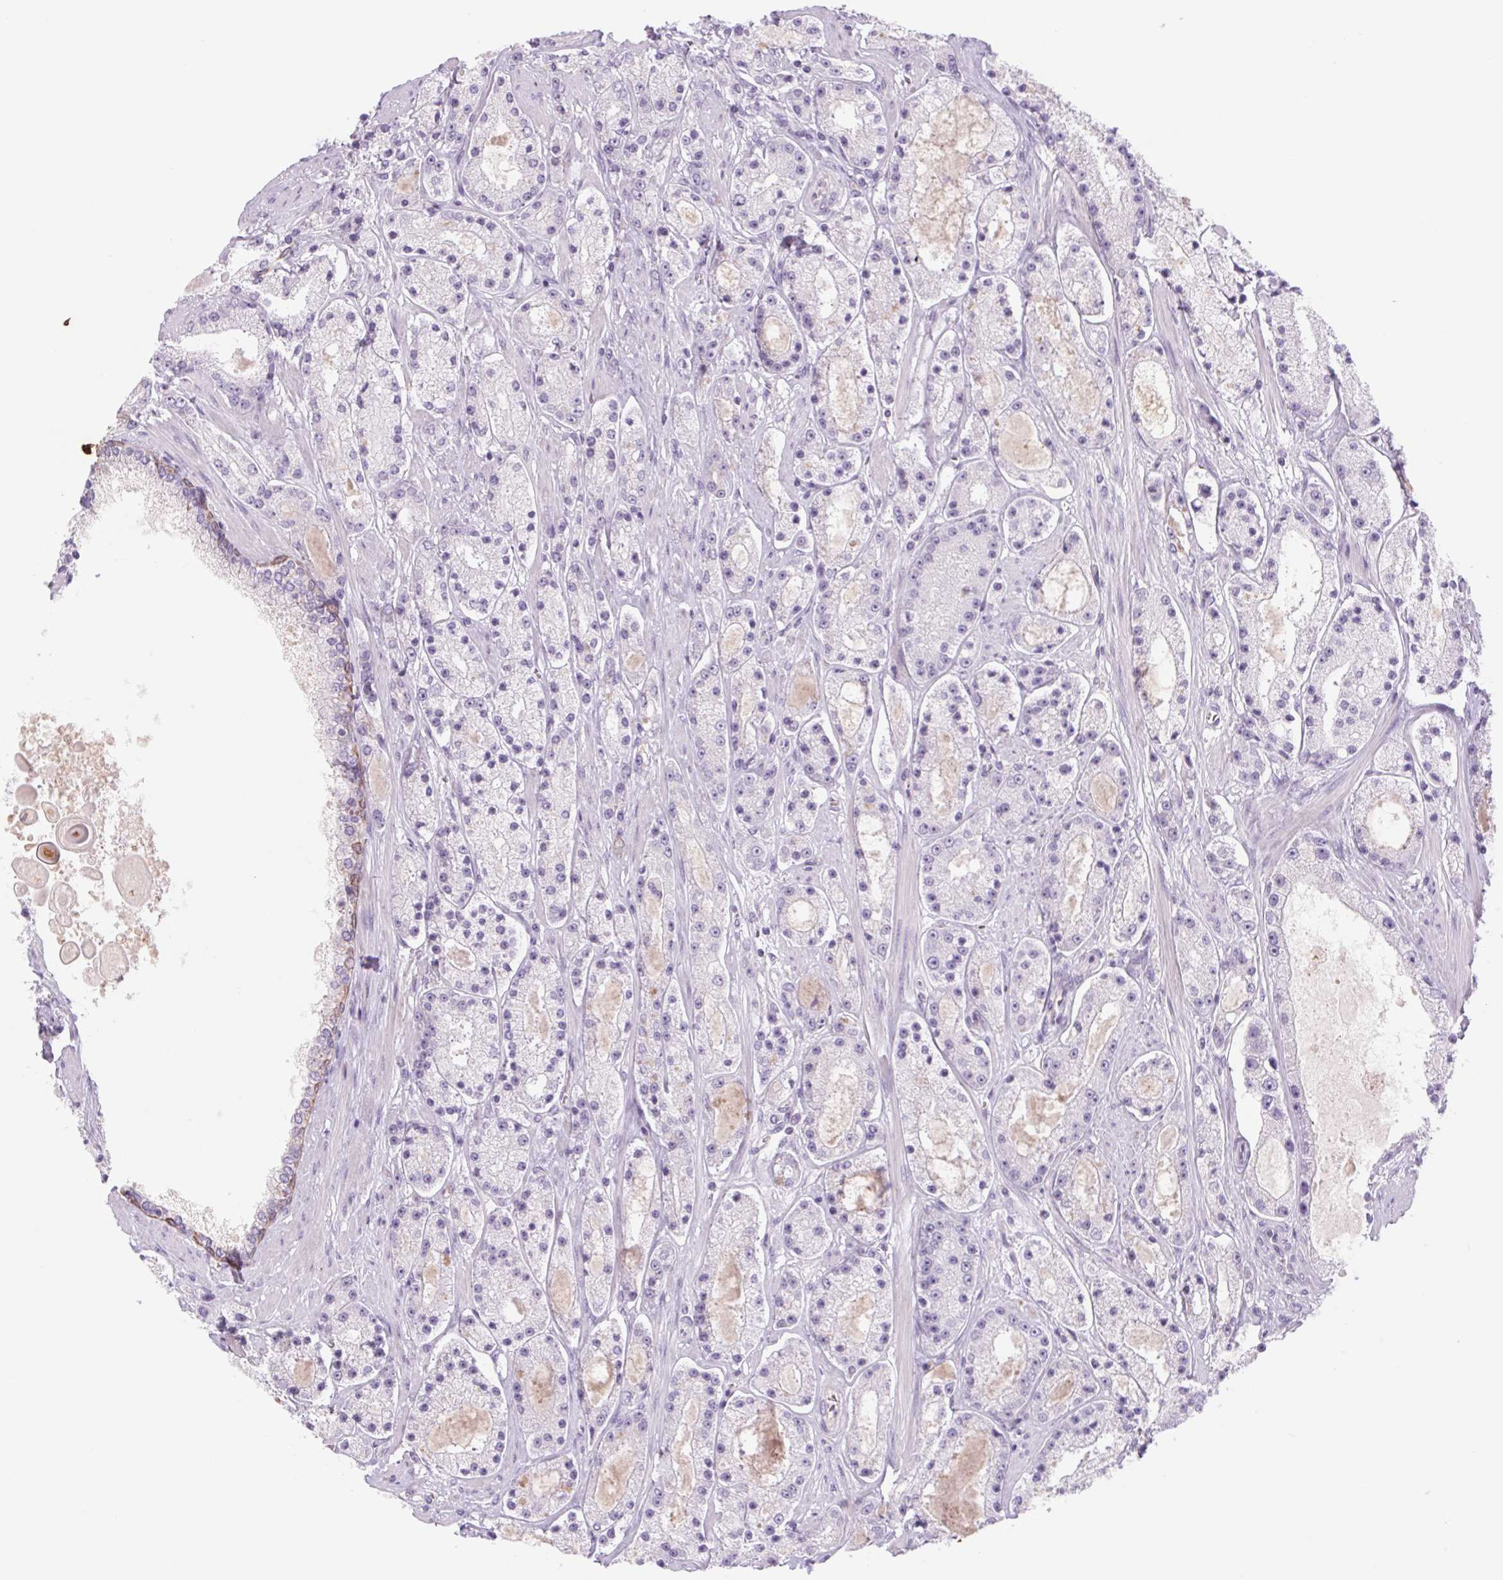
{"staining": {"intensity": "negative", "quantity": "none", "location": "none"}, "tissue": "prostate cancer", "cell_type": "Tumor cells", "image_type": "cancer", "snomed": [{"axis": "morphology", "description": "Adenocarcinoma, High grade"}, {"axis": "topography", "description": "Prostate"}], "caption": "The histopathology image demonstrates no staining of tumor cells in prostate cancer (high-grade adenocarcinoma).", "gene": "KRT1", "patient": {"sex": "male", "age": 67}}